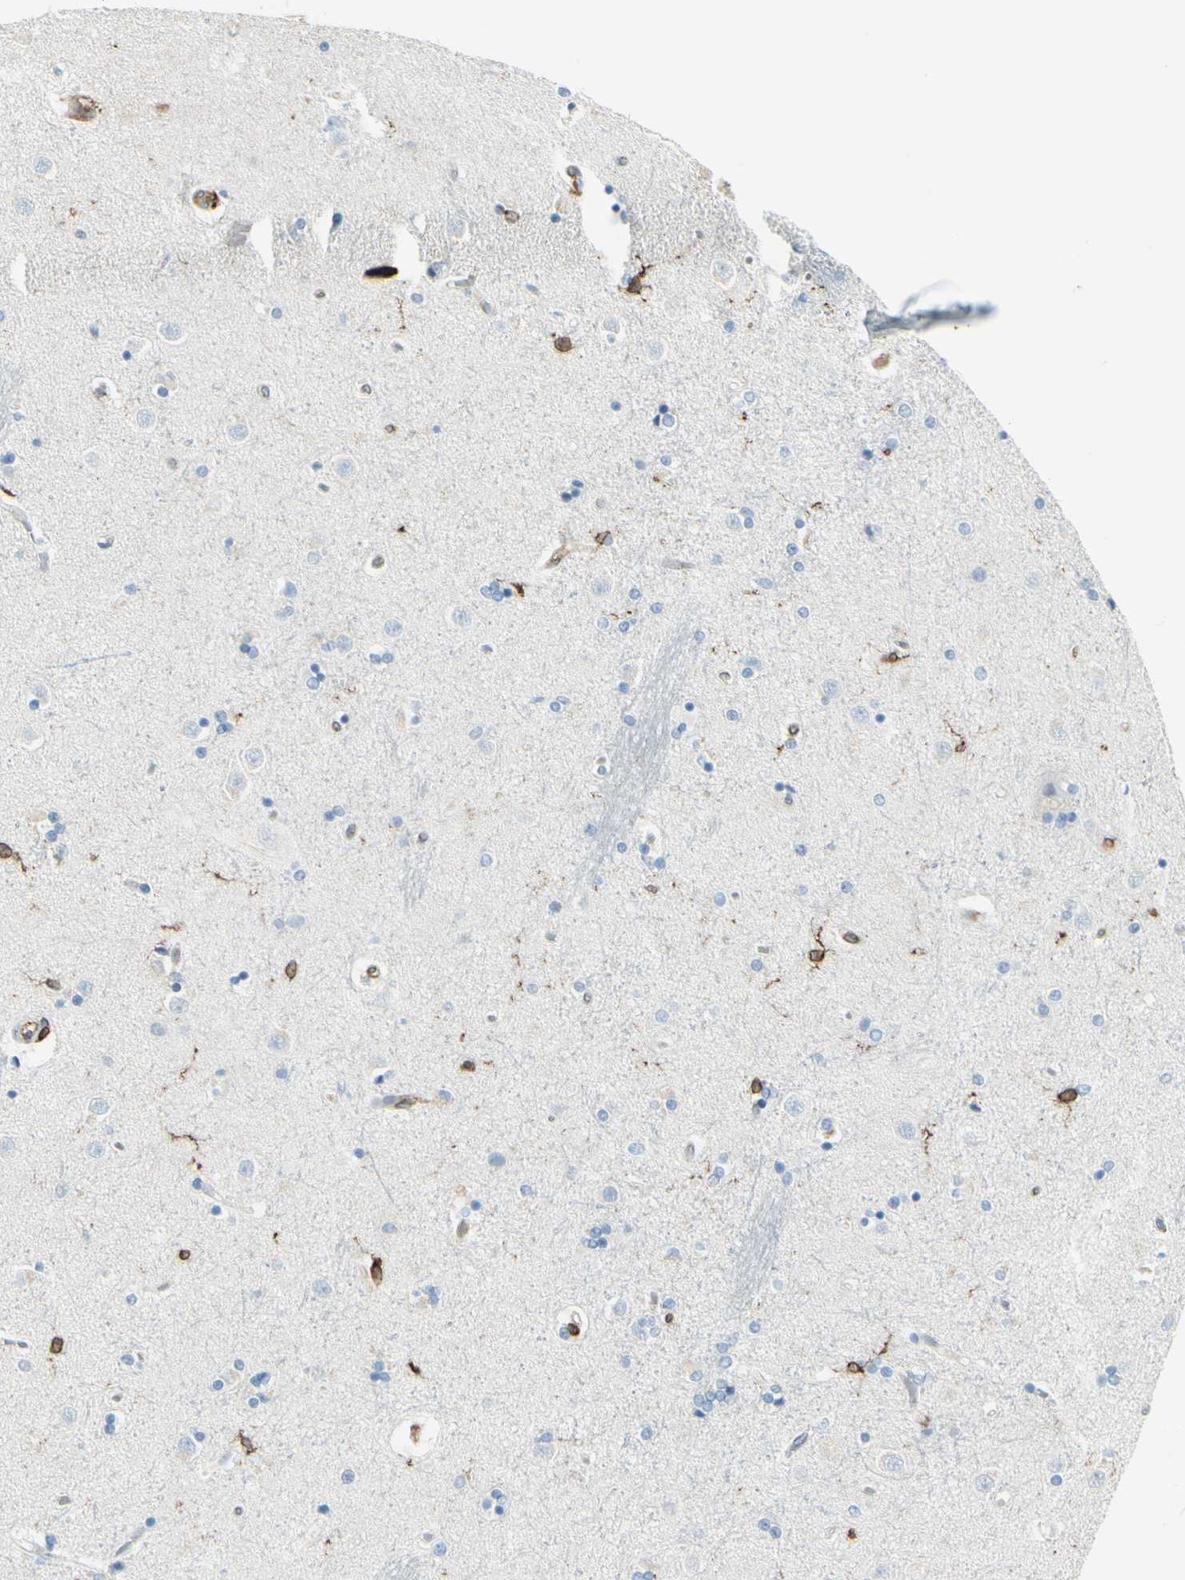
{"staining": {"intensity": "moderate", "quantity": ">75%", "location": "none"}, "tissue": "caudate", "cell_type": "Glial cells", "image_type": "normal", "snomed": [{"axis": "morphology", "description": "Normal tissue, NOS"}, {"axis": "topography", "description": "Lateral ventricle wall"}], "caption": "Unremarkable caudate reveals moderate None expression in approximately >75% of glial cells, visualized by immunohistochemistry. The staining was performed using DAB (3,3'-diaminobenzidine), with brown indicating positive protein expression. Nuclei are stained blue with hematoxylin.", "gene": "CD74", "patient": {"sex": "female", "age": 54}}